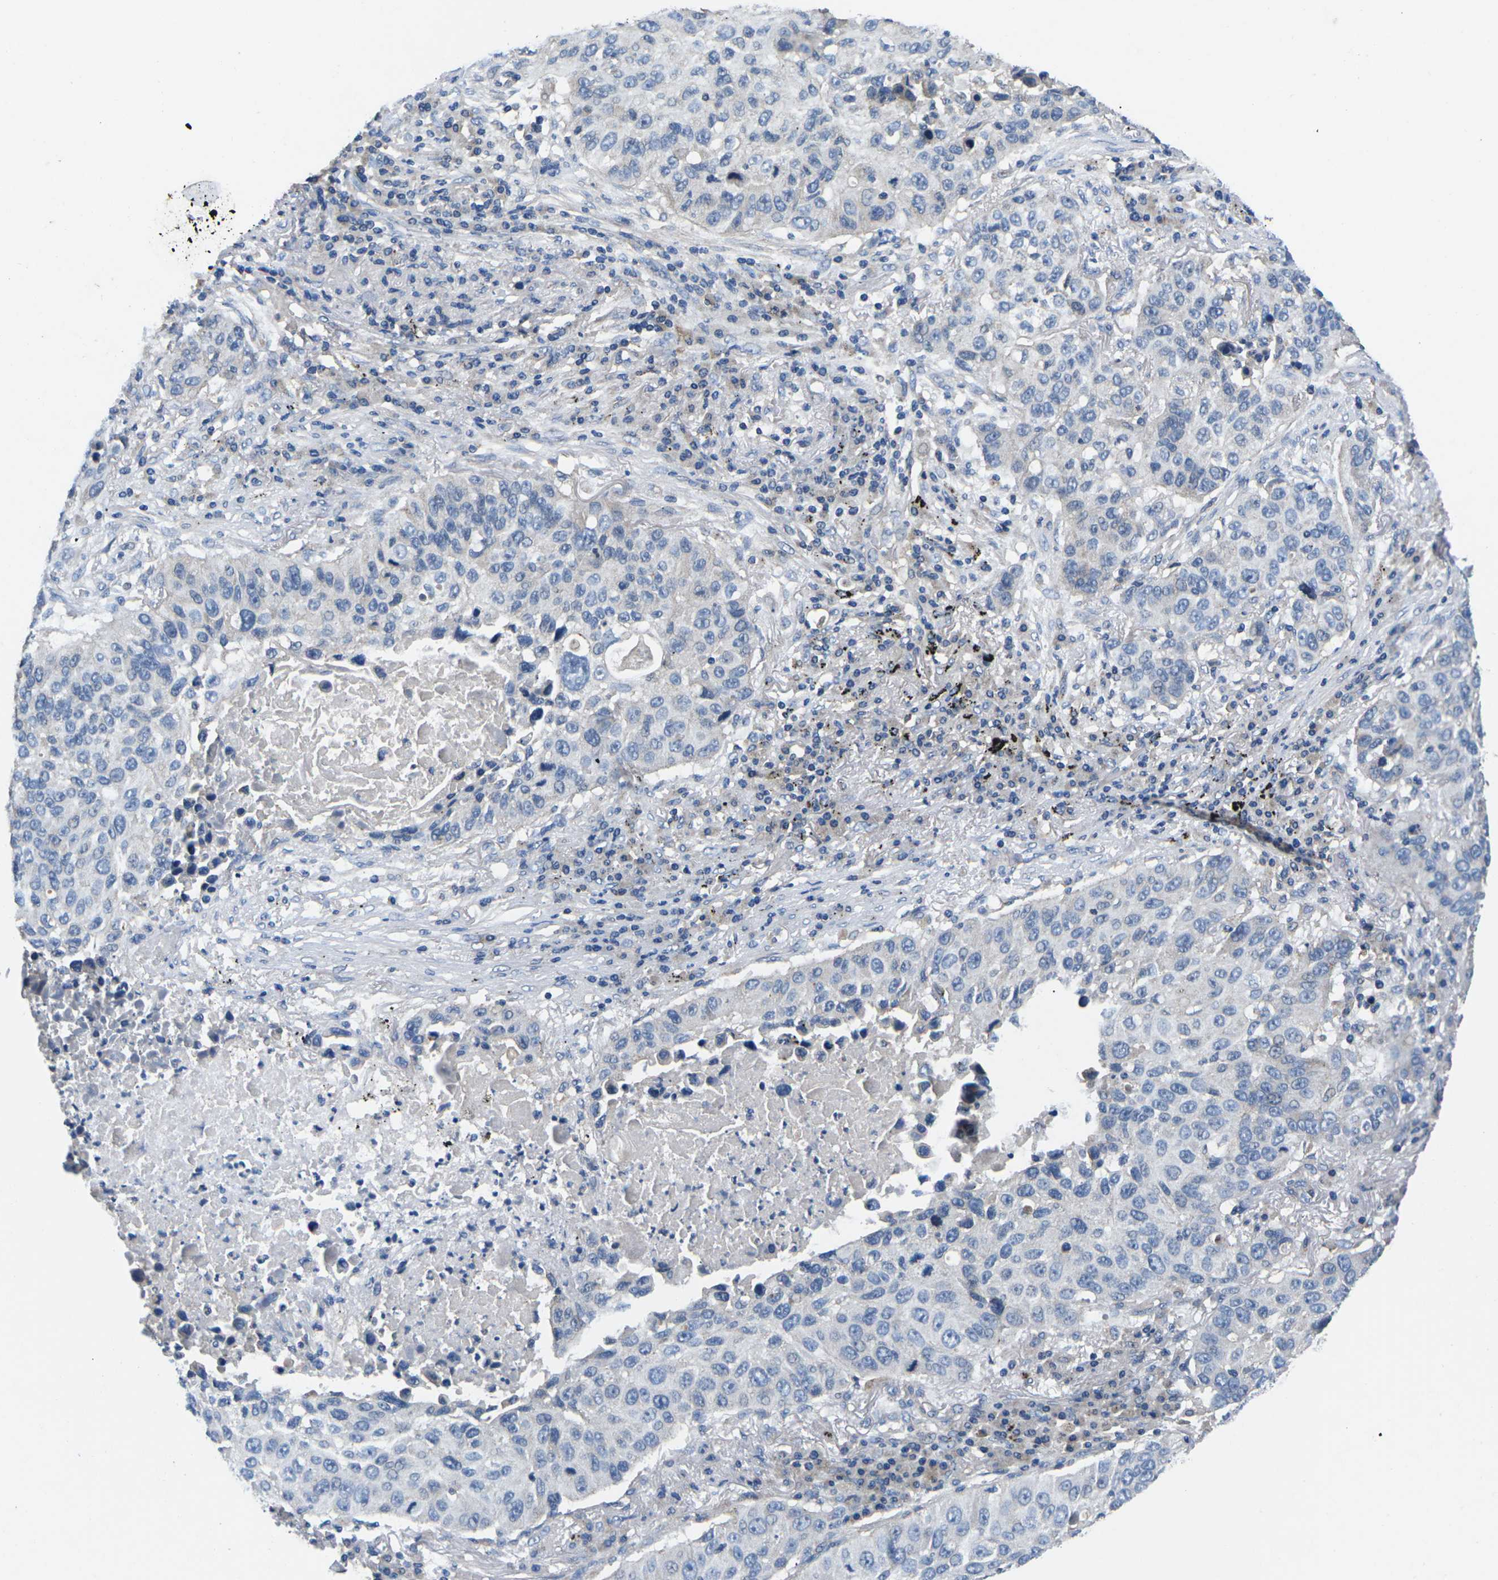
{"staining": {"intensity": "negative", "quantity": "none", "location": "none"}, "tissue": "lung cancer", "cell_type": "Tumor cells", "image_type": "cancer", "snomed": [{"axis": "morphology", "description": "Squamous cell carcinoma, NOS"}, {"axis": "topography", "description": "Lung"}], "caption": "Tumor cells are negative for protein expression in human lung cancer. (DAB (3,3'-diaminobenzidine) immunohistochemistry, high magnification).", "gene": "PDCD6IP", "patient": {"sex": "male", "age": 57}}